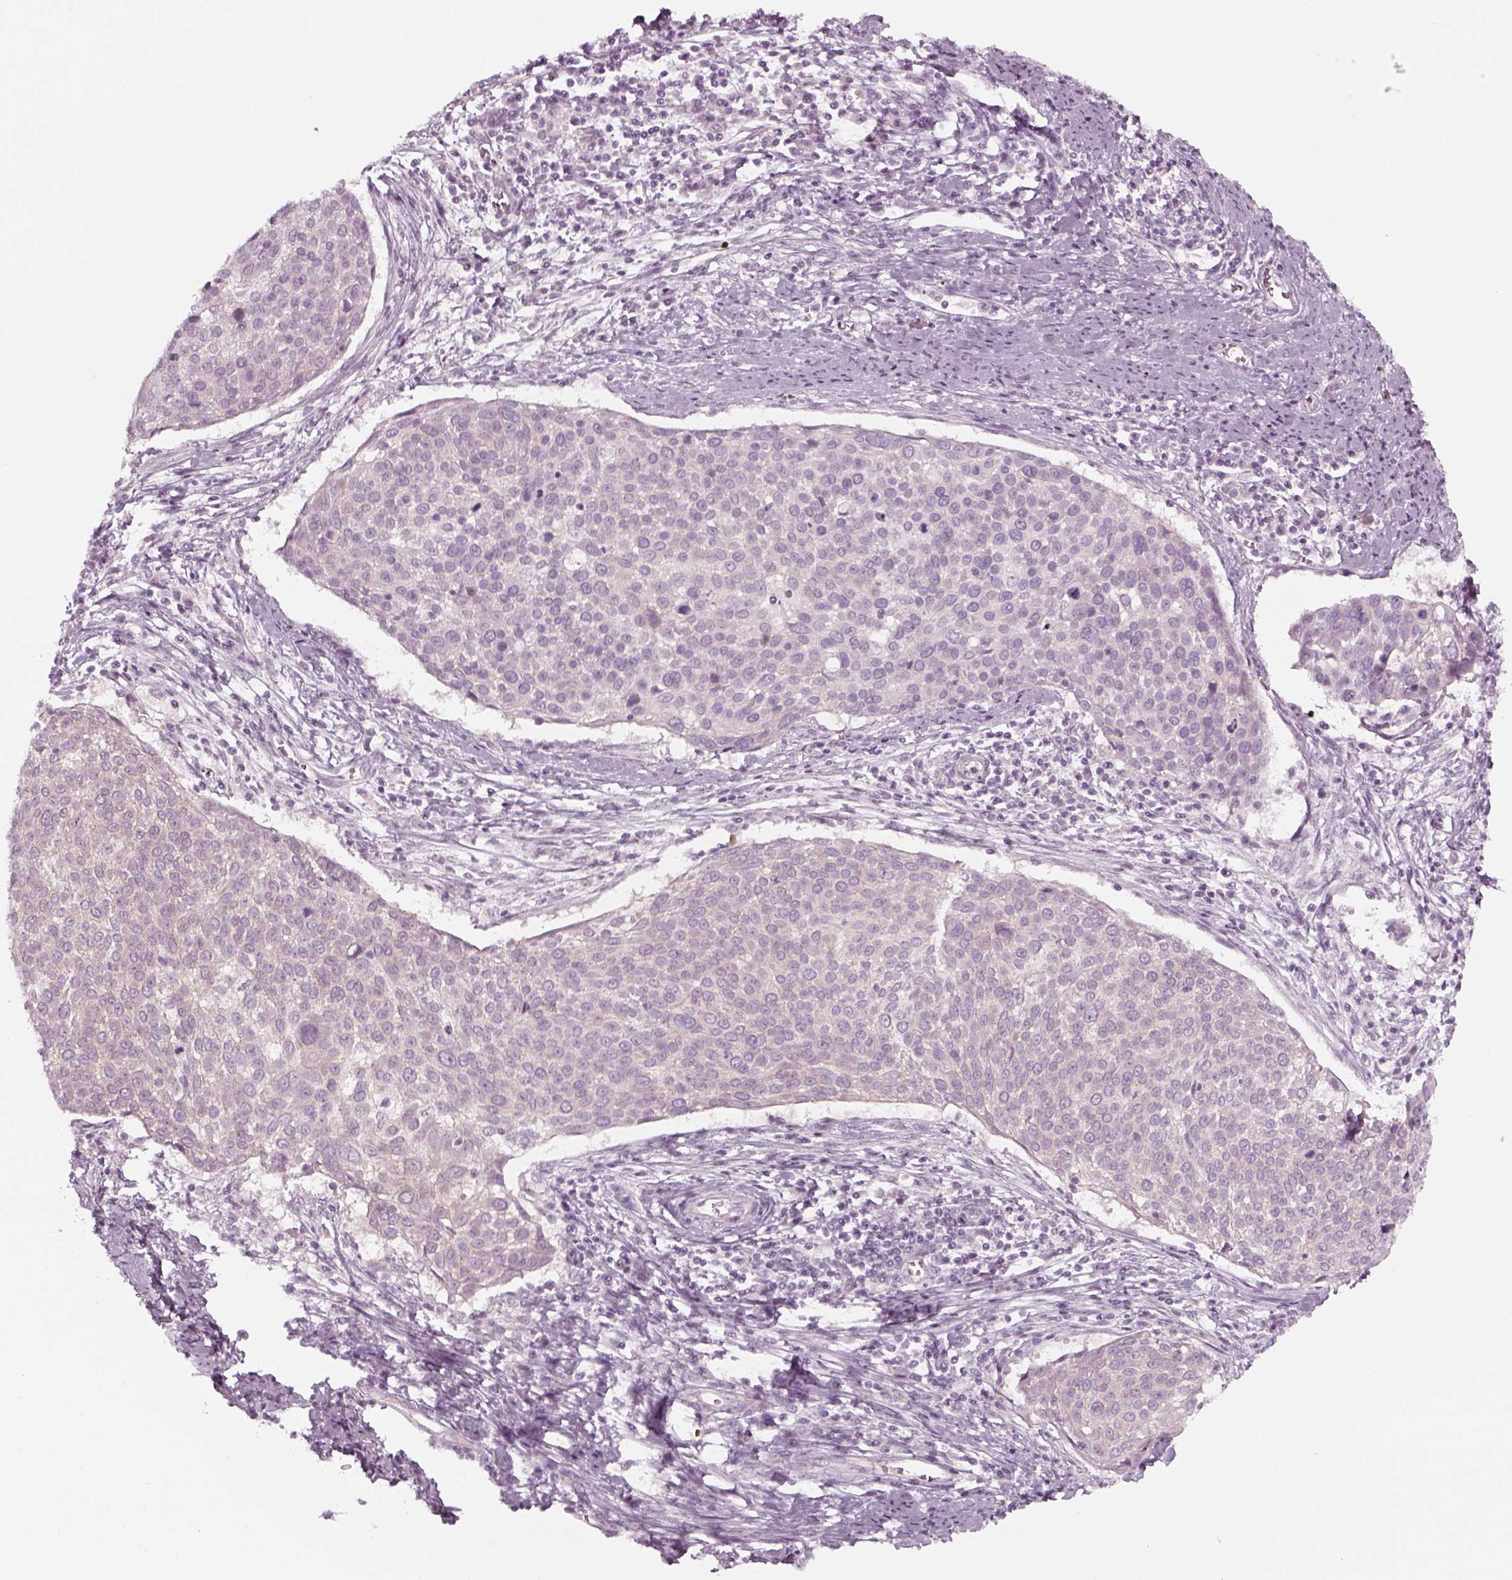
{"staining": {"intensity": "negative", "quantity": "none", "location": "none"}, "tissue": "cervical cancer", "cell_type": "Tumor cells", "image_type": "cancer", "snomed": [{"axis": "morphology", "description": "Squamous cell carcinoma, NOS"}, {"axis": "topography", "description": "Cervix"}], "caption": "A histopathology image of human squamous cell carcinoma (cervical) is negative for staining in tumor cells.", "gene": "PNMT", "patient": {"sex": "female", "age": 39}}